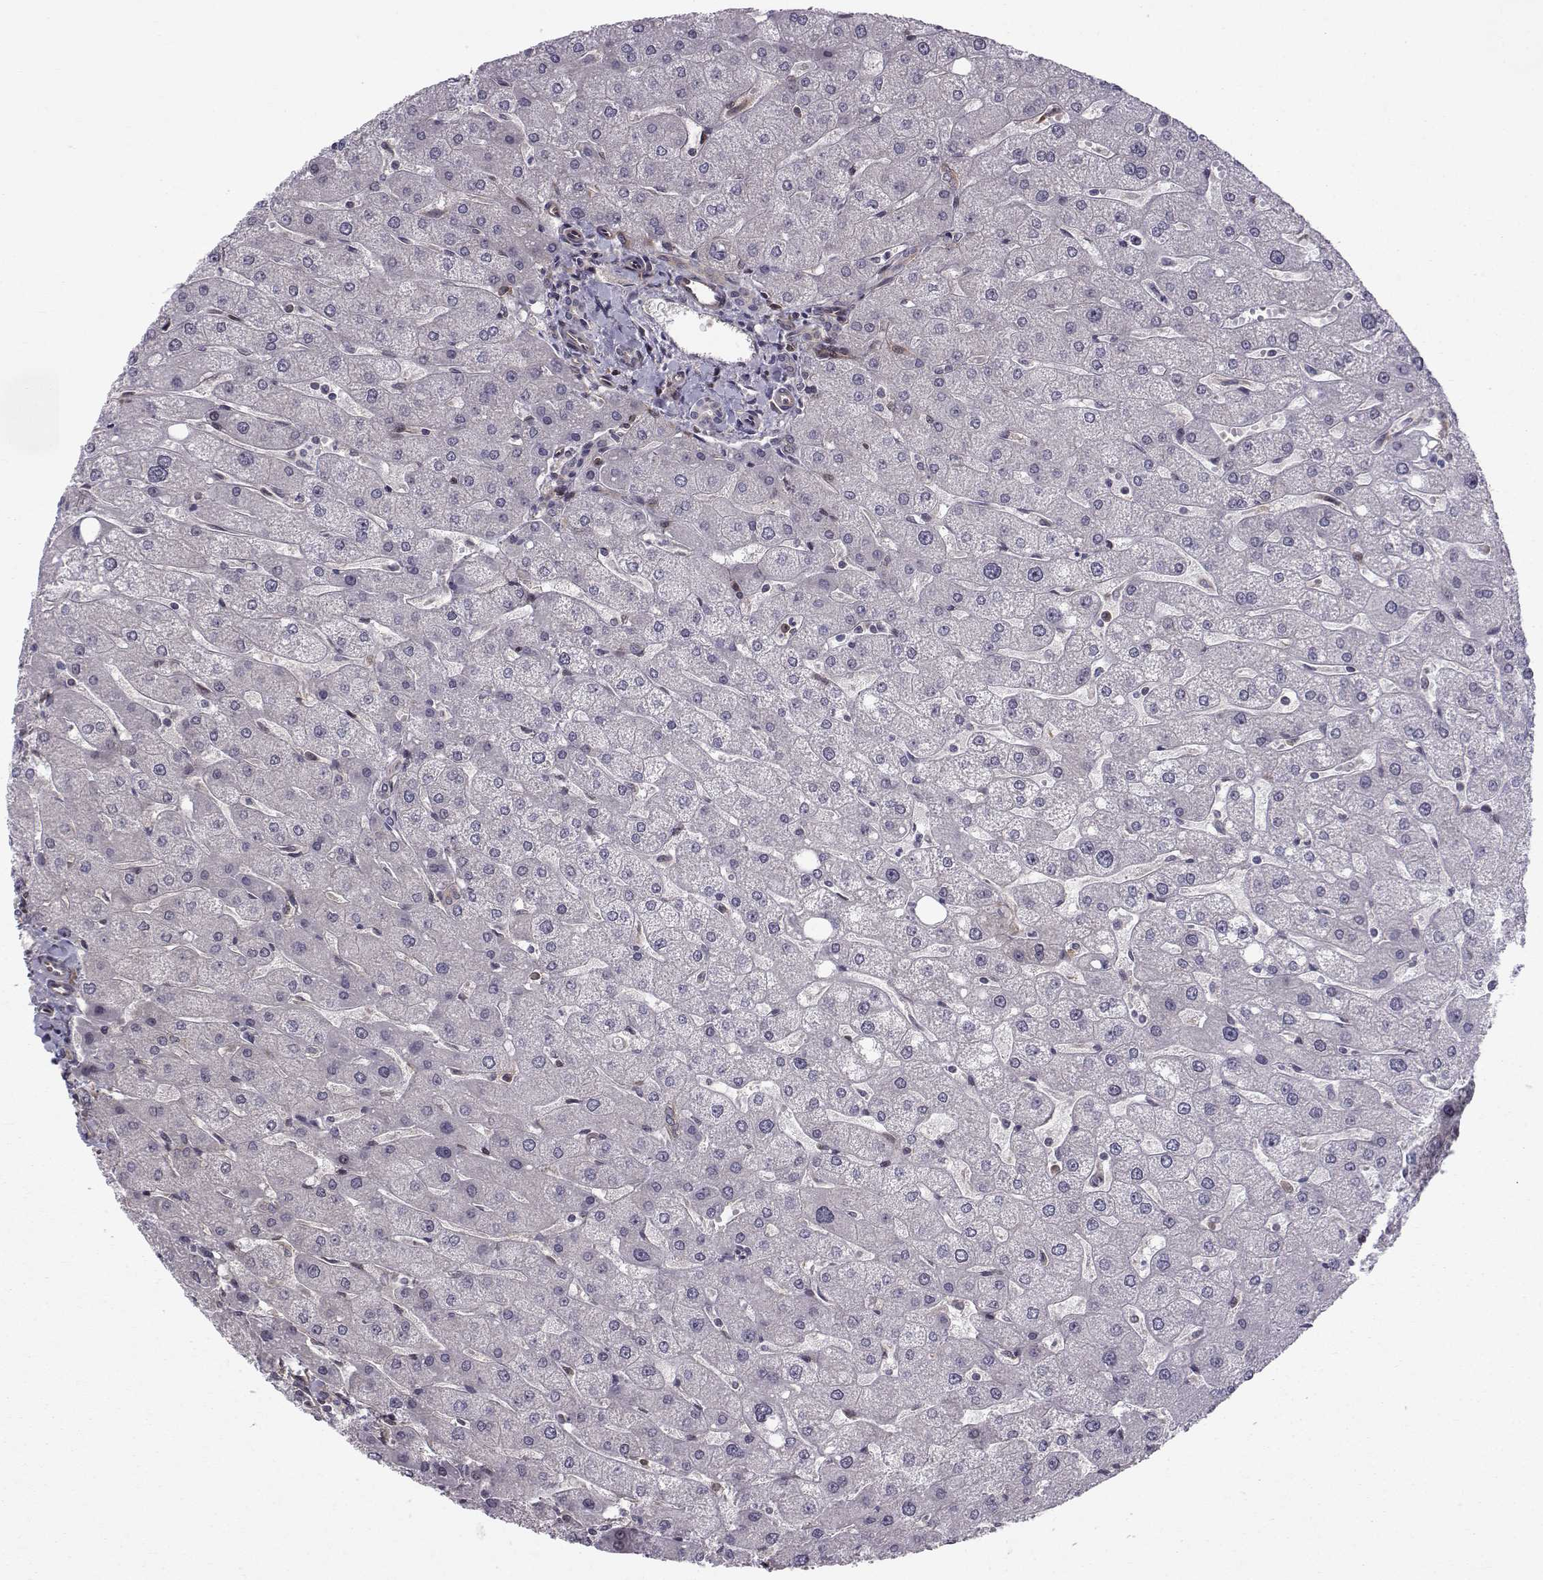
{"staining": {"intensity": "negative", "quantity": "none", "location": "none"}, "tissue": "liver", "cell_type": "Cholangiocytes", "image_type": "normal", "snomed": [{"axis": "morphology", "description": "Normal tissue, NOS"}, {"axis": "topography", "description": "Liver"}], "caption": "Immunohistochemical staining of unremarkable liver demonstrates no significant staining in cholangiocytes.", "gene": "HSP90AB1", "patient": {"sex": "male", "age": 67}}